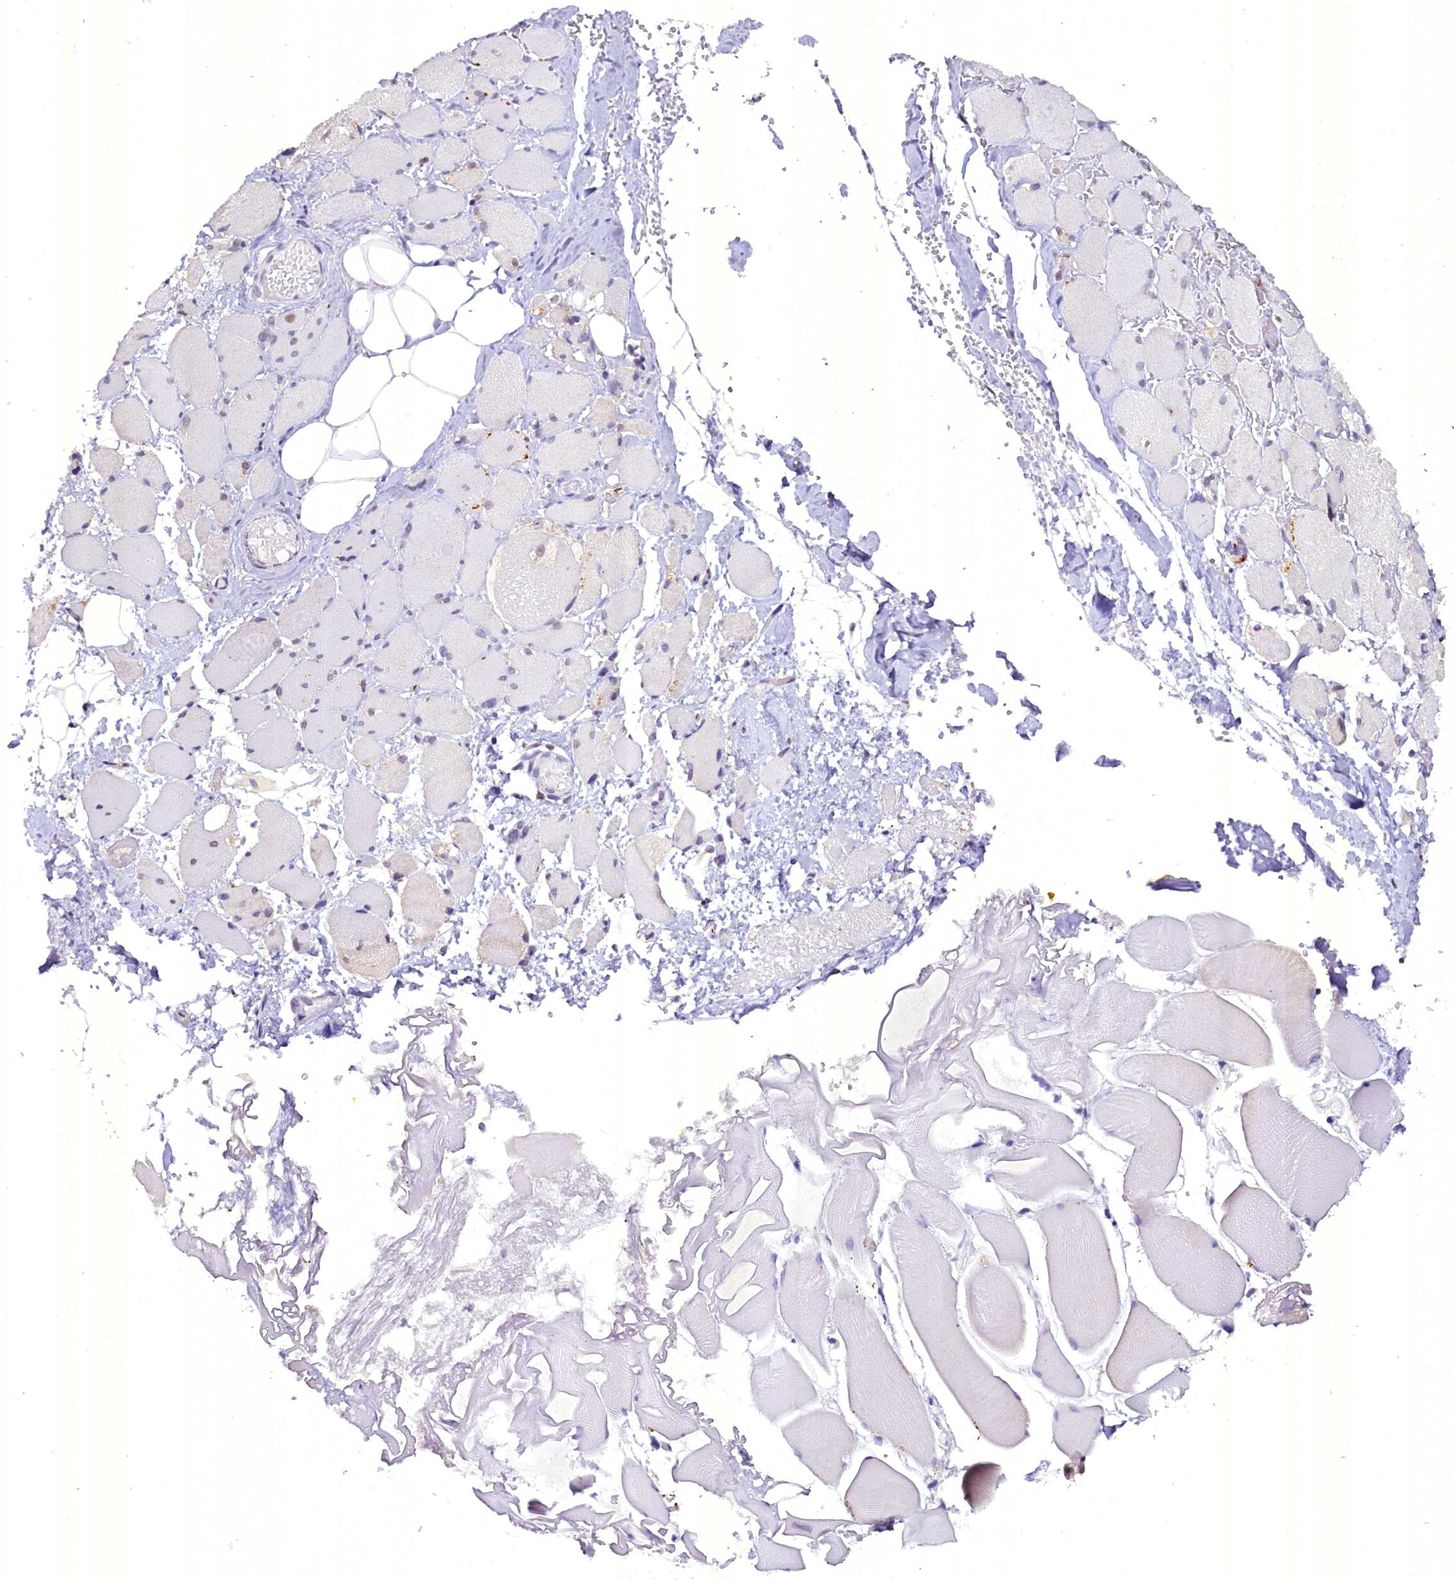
{"staining": {"intensity": "negative", "quantity": "none", "location": "none"}, "tissue": "skeletal muscle", "cell_type": "Myocytes", "image_type": "normal", "snomed": [{"axis": "morphology", "description": "Normal tissue, NOS"}, {"axis": "morphology", "description": "Basal cell carcinoma"}, {"axis": "topography", "description": "Skeletal muscle"}], "caption": "IHC of normal skeletal muscle demonstrates no staining in myocytes.", "gene": "NCBP1", "patient": {"sex": "female", "age": 64}}